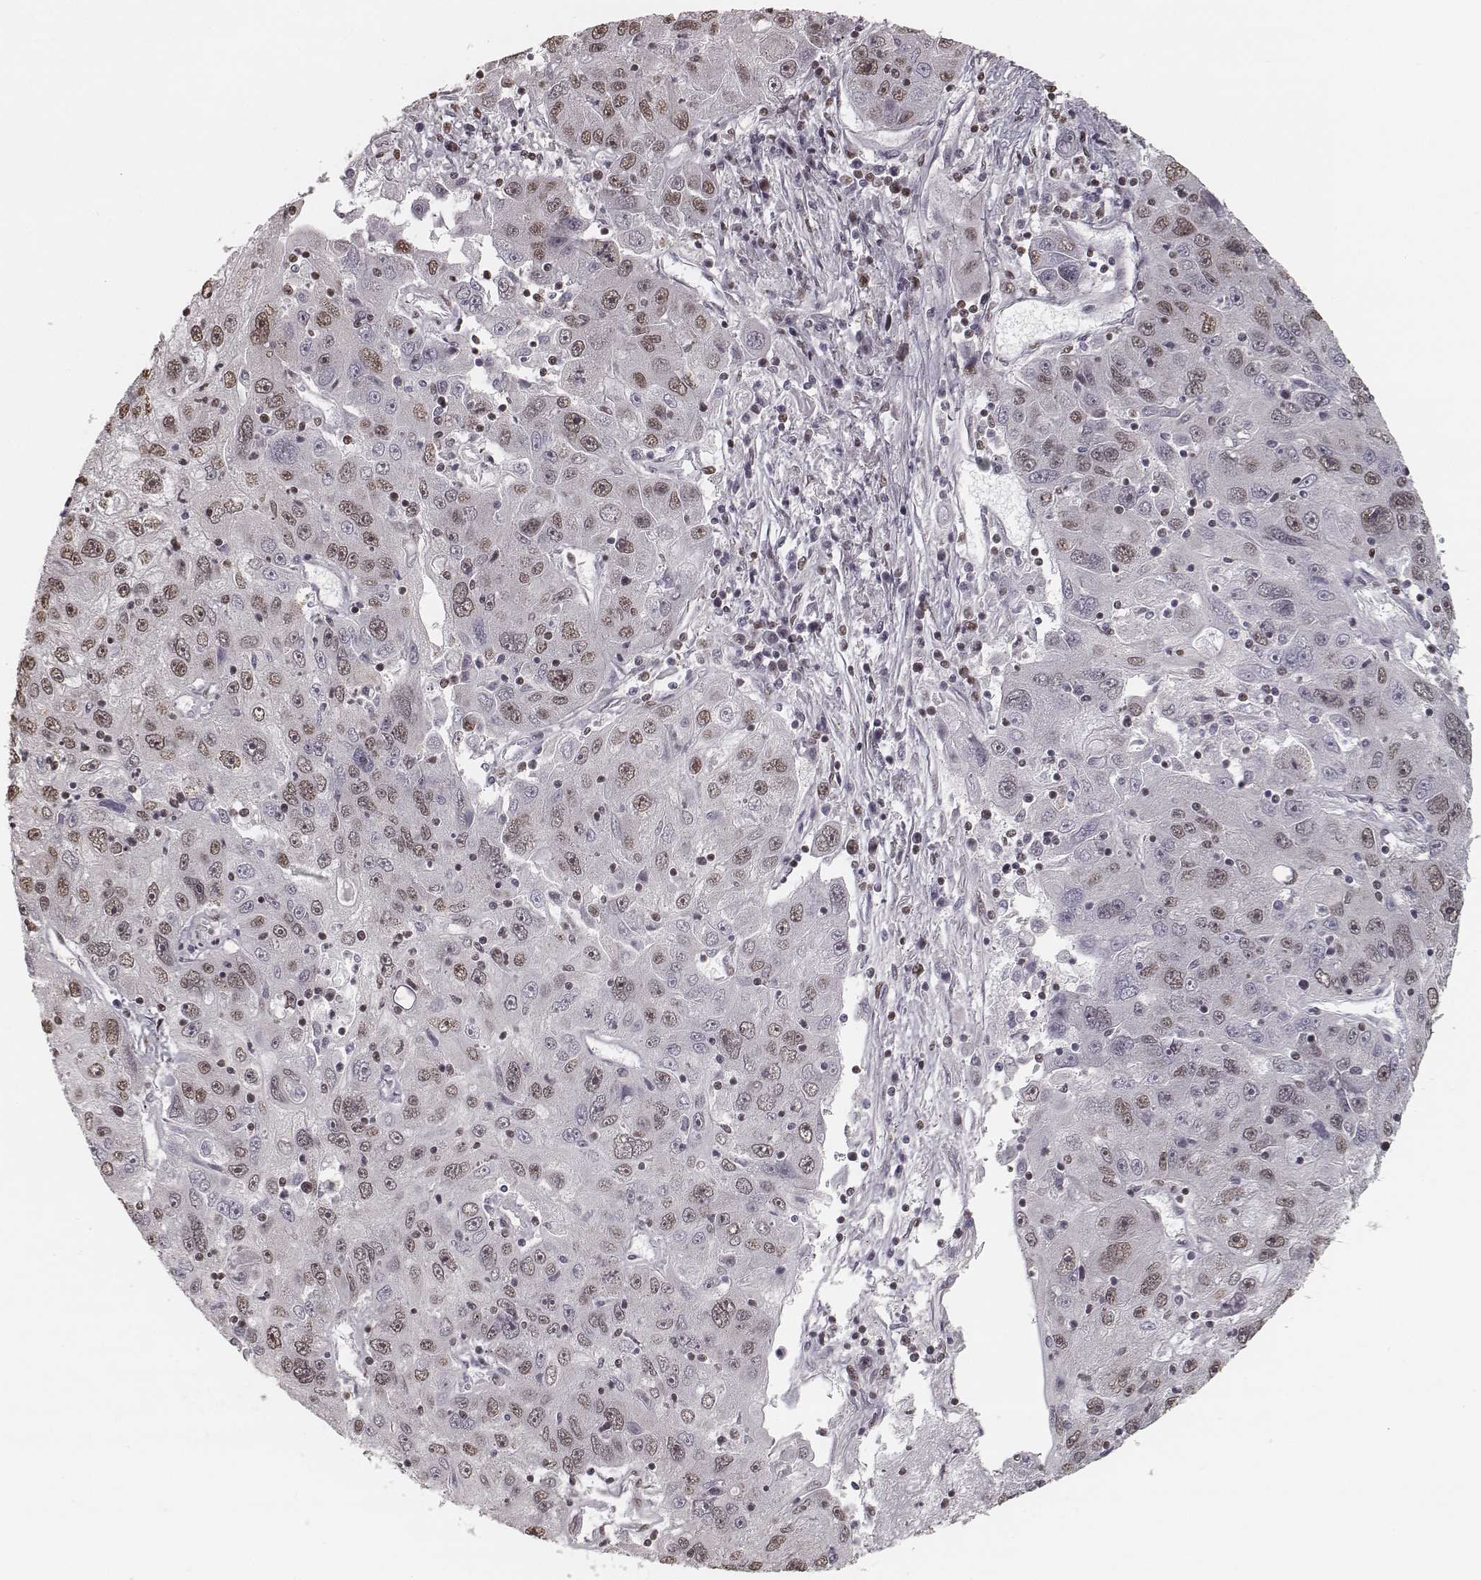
{"staining": {"intensity": "weak", "quantity": "25%-75%", "location": "nuclear"}, "tissue": "stomach cancer", "cell_type": "Tumor cells", "image_type": "cancer", "snomed": [{"axis": "morphology", "description": "Adenocarcinoma, NOS"}, {"axis": "topography", "description": "Stomach"}], "caption": "The photomicrograph shows staining of stomach adenocarcinoma, revealing weak nuclear protein staining (brown color) within tumor cells.", "gene": "HMGA2", "patient": {"sex": "male", "age": 56}}